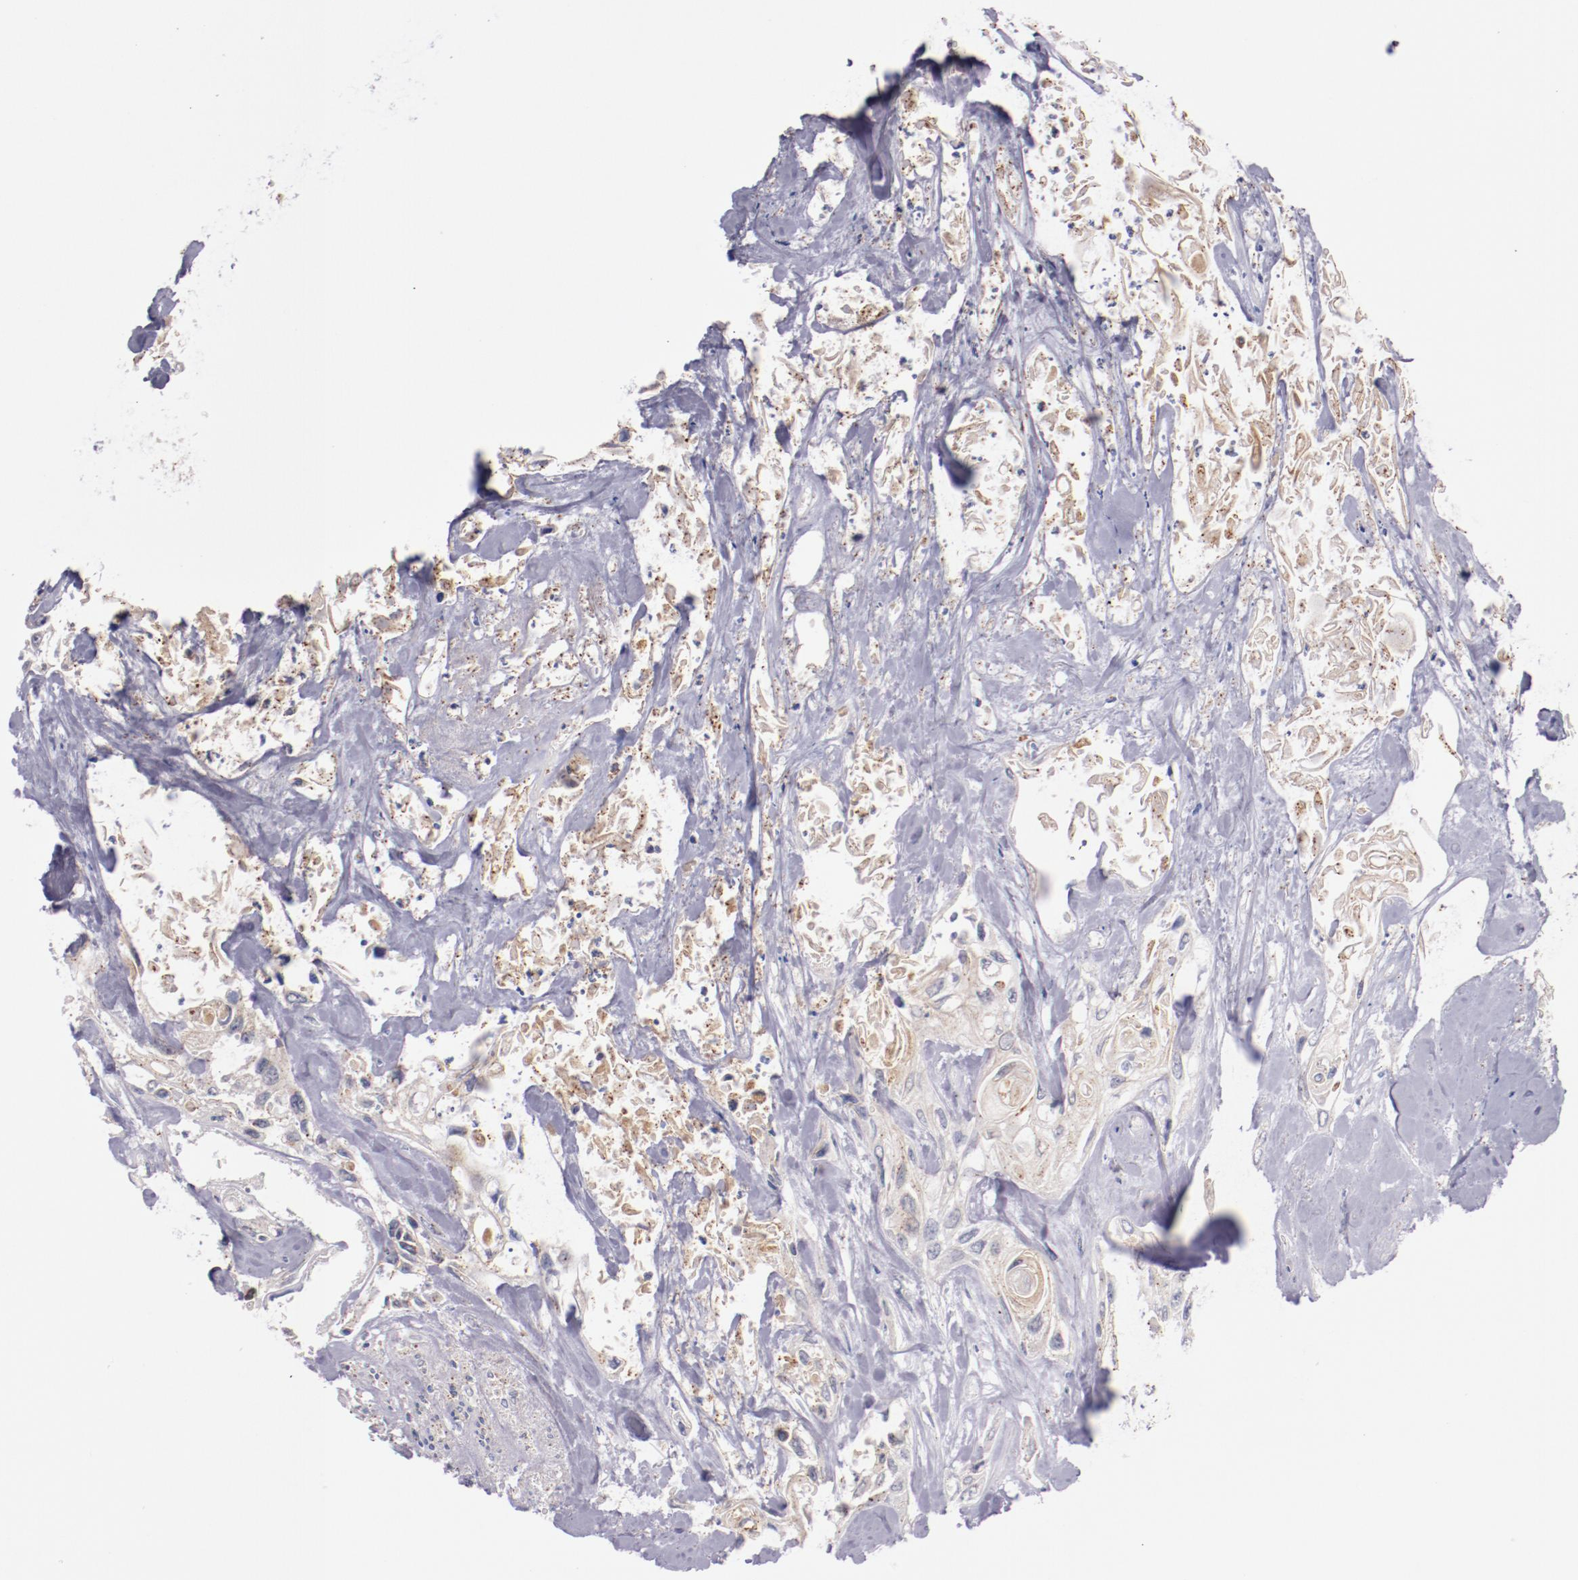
{"staining": {"intensity": "negative", "quantity": "none", "location": "none"}, "tissue": "urothelial cancer", "cell_type": "Tumor cells", "image_type": "cancer", "snomed": [{"axis": "morphology", "description": "Urothelial carcinoma, High grade"}, {"axis": "topography", "description": "Urinary bladder"}], "caption": "A histopathology image of human urothelial cancer is negative for staining in tumor cells. (Stains: DAB (3,3'-diaminobenzidine) immunohistochemistry (IHC) with hematoxylin counter stain, Microscopy: brightfield microscopy at high magnification).", "gene": "SYP", "patient": {"sex": "female", "age": 84}}